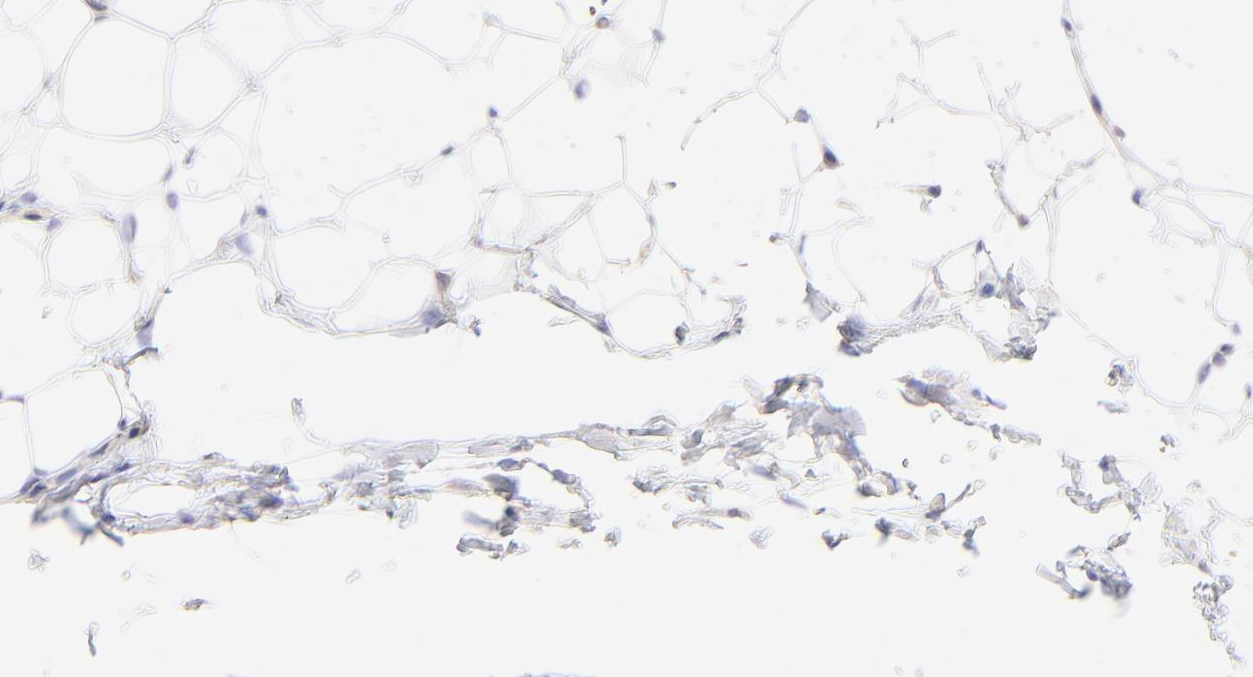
{"staining": {"intensity": "negative", "quantity": "none", "location": "none"}, "tissue": "adipose tissue", "cell_type": "Adipocytes", "image_type": "normal", "snomed": [{"axis": "morphology", "description": "Normal tissue, NOS"}, {"axis": "topography", "description": "Soft tissue"}], "caption": "High magnification brightfield microscopy of benign adipose tissue stained with DAB (3,3'-diaminobenzidine) (brown) and counterstained with hematoxylin (blue): adipocytes show no significant staining.", "gene": "IRAG2", "patient": {"sex": "male", "age": 26}}